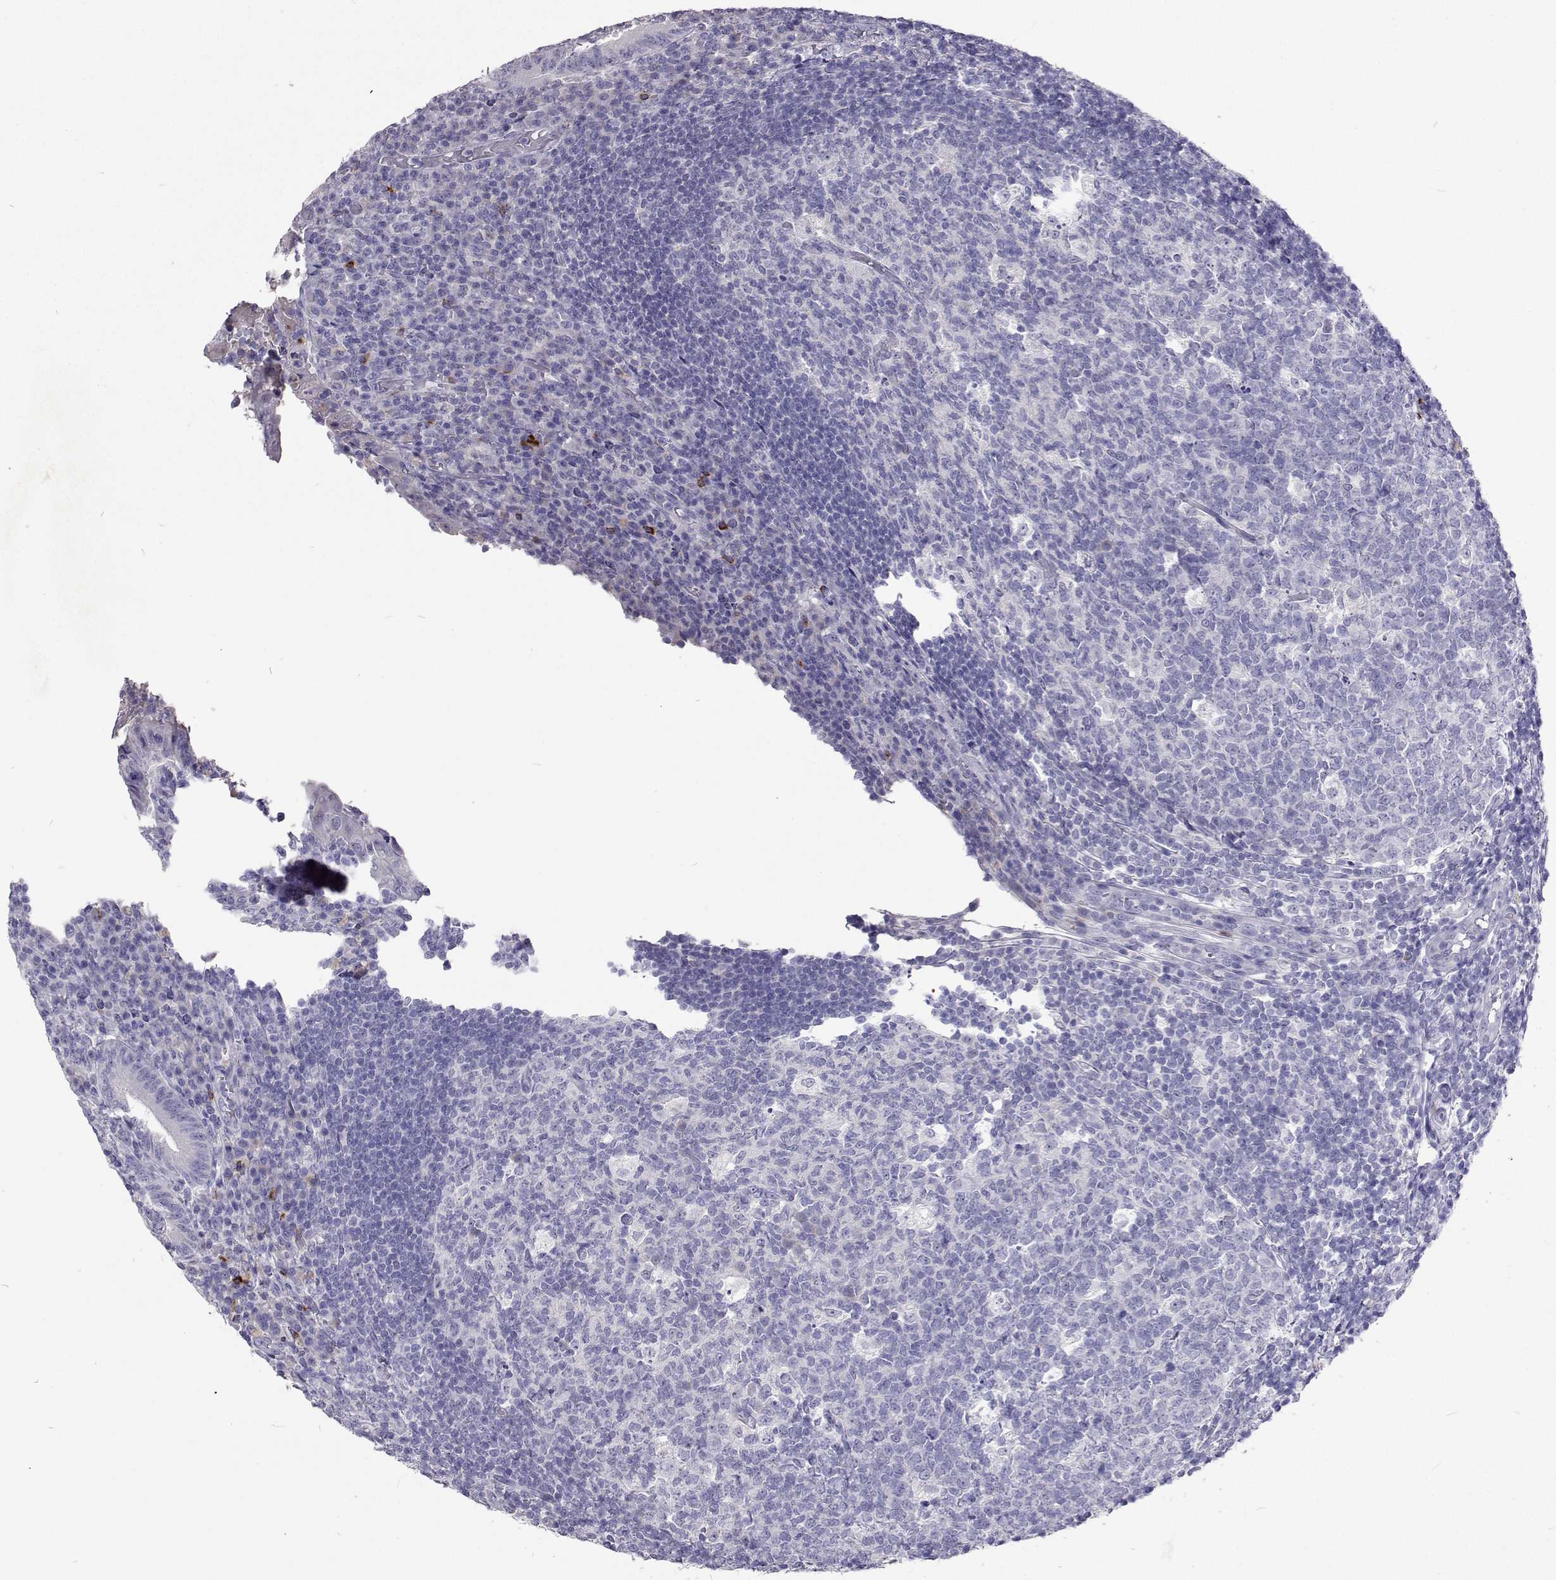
{"staining": {"intensity": "negative", "quantity": "none", "location": "none"}, "tissue": "appendix", "cell_type": "Glandular cells", "image_type": "normal", "snomed": [{"axis": "morphology", "description": "Normal tissue, NOS"}, {"axis": "topography", "description": "Appendix"}], "caption": "Human appendix stained for a protein using immunohistochemistry displays no staining in glandular cells.", "gene": "CFAP44", "patient": {"sex": "male", "age": 18}}